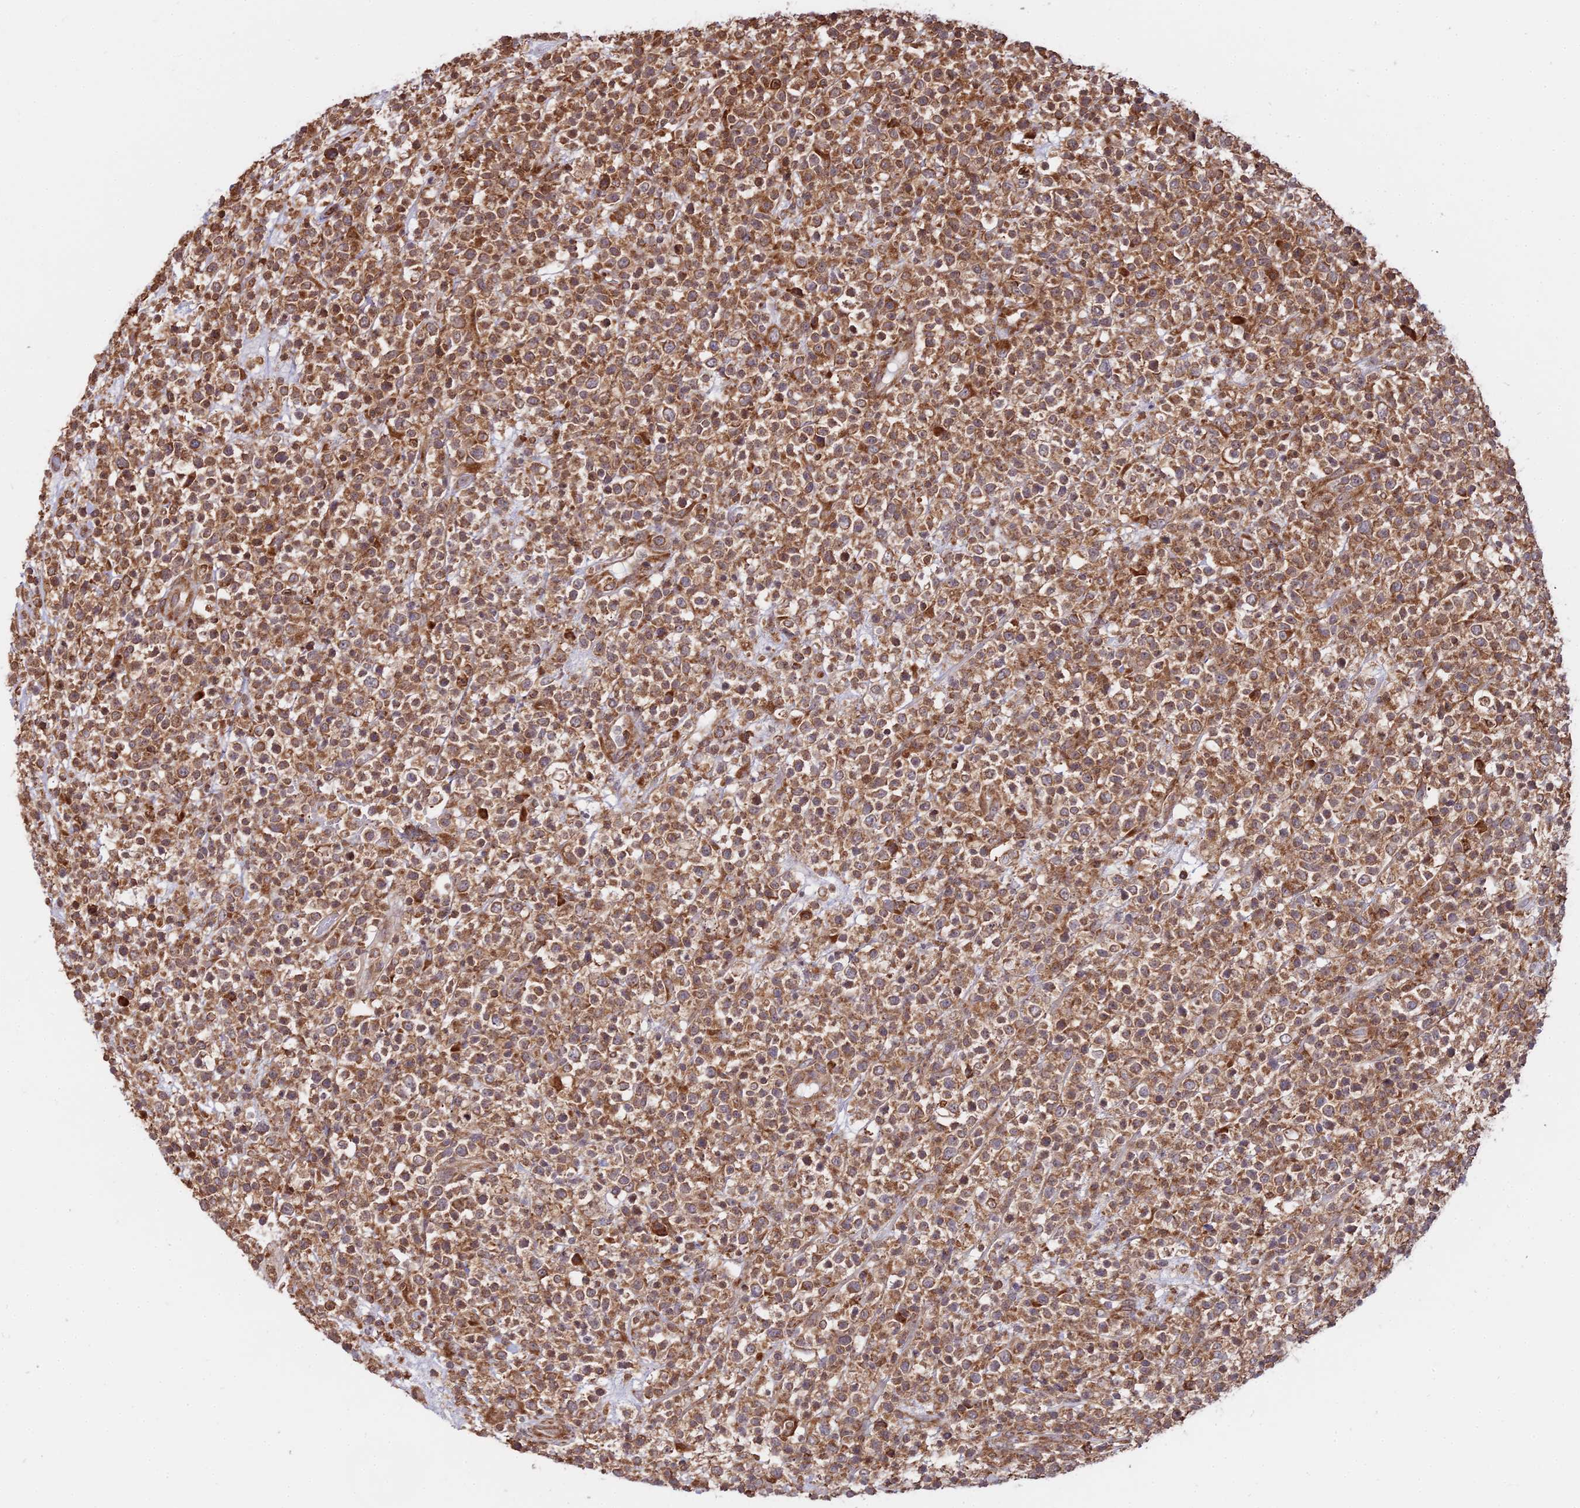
{"staining": {"intensity": "moderate", "quantity": ">75%", "location": "cytoplasmic/membranous"}, "tissue": "lymphoma", "cell_type": "Tumor cells", "image_type": "cancer", "snomed": [{"axis": "morphology", "description": "Malignant lymphoma, non-Hodgkin's type, High grade"}, {"axis": "topography", "description": "Colon"}], "caption": "Lymphoma stained with immunohistochemistry (IHC) demonstrates moderate cytoplasmic/membranous staining in approximately >75% of tumor cells.", "gene": "RPL26", "patient": {"sex": "female", "age": 53}}